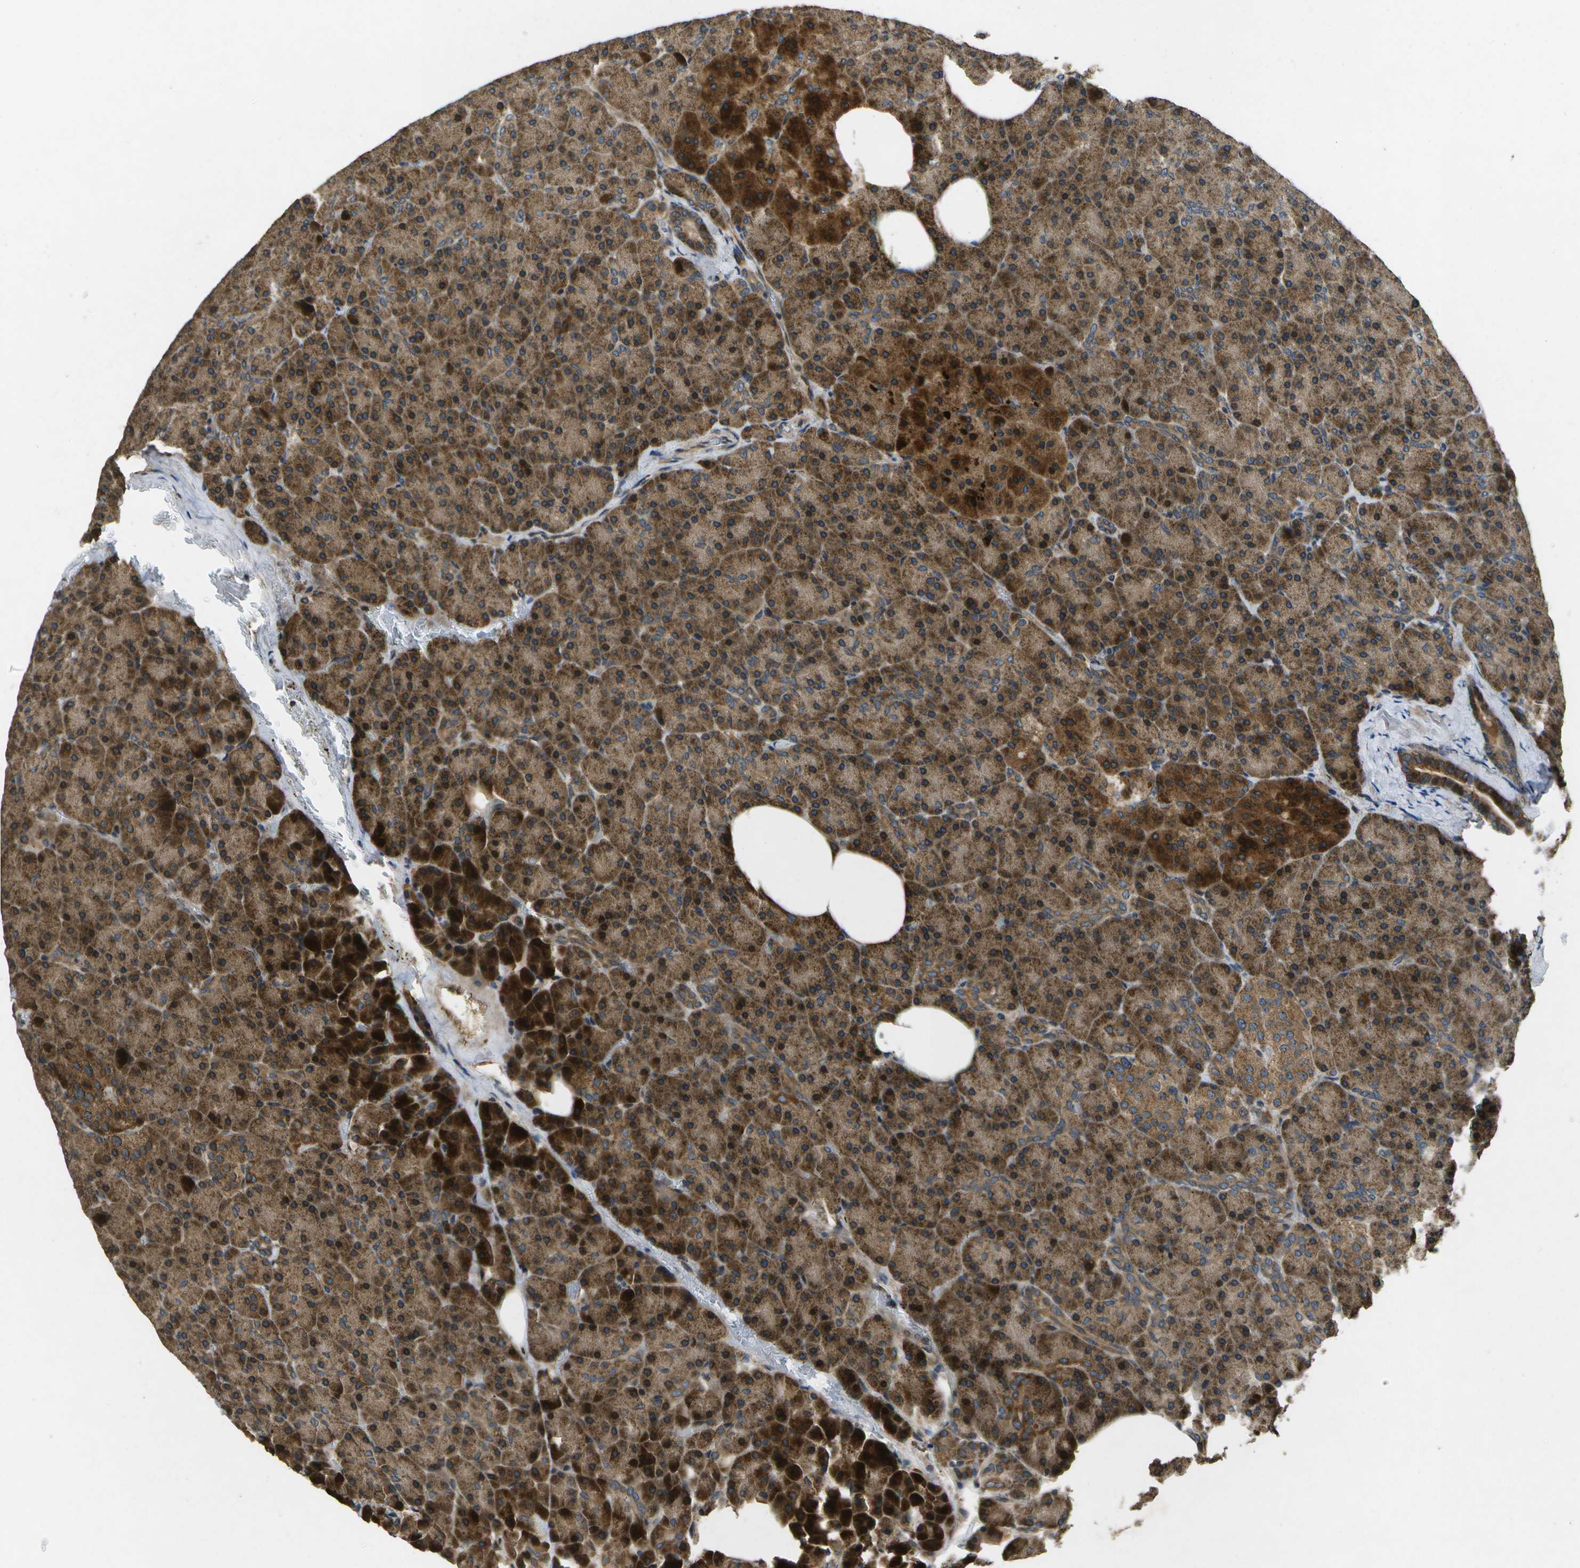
{"staining": {"intensity": "strong", "quantity": ">75%", "location": "cytoplasmic/membranous"}, "tissue": "pancreas", "cell_type": "Exocrine glandular cells", "image_type": "normal", "snomed": [{"axis": "morphology", "description": "Normal tissue, NOS"}, {"axis": "topography", "description": "Pancreas"}], "caption": "A brown stain shows strong cytoplasmic/membranous expression of a protein in exocrine glandular cells of benign pancreas.", "gene": "HFE", "patient": {"sex": "female", "age": 35}}